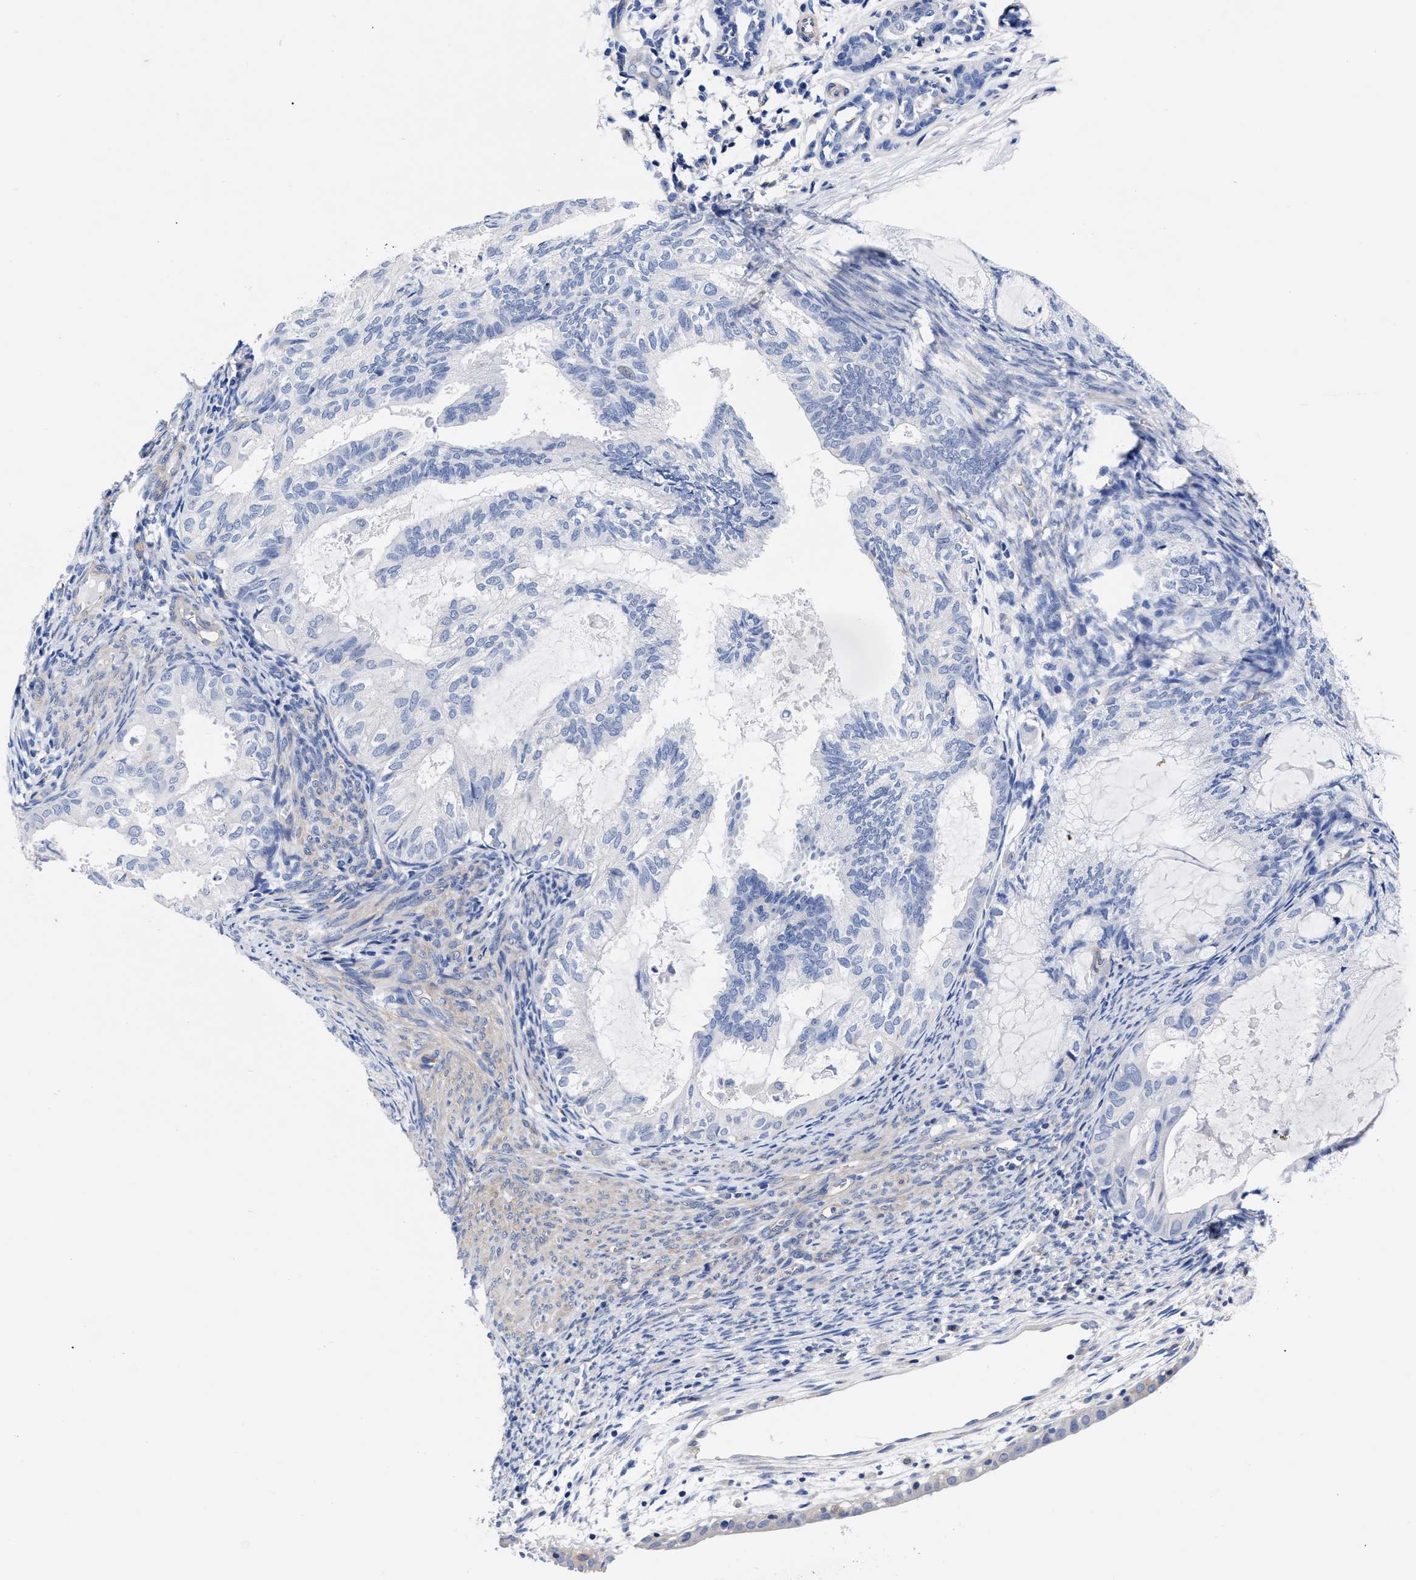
{"staining": {"intensity": "negative", "quantity": "none", "location": "none"}, "tissue": "cervical cancer", "cell_type": "Tumor cells", "image_type": "cancer", "snomed": [{"axis": "morphology", "description": "Normal tissue, NOS"}, {"axis": "morphology", "description": "Adenocarcinoma, NOS"}, {"axis": "topography", "description": "Cervix"}, {"axis": "topography", "description": "Endometrium"}], "caption": "IHC histopathology image of human cervical adenocarcinoma stained for a protein (brown), which shows no expression in tumor cells.", "gene": "IRAG2", "patient": {"sex": "female", "age": 86}}